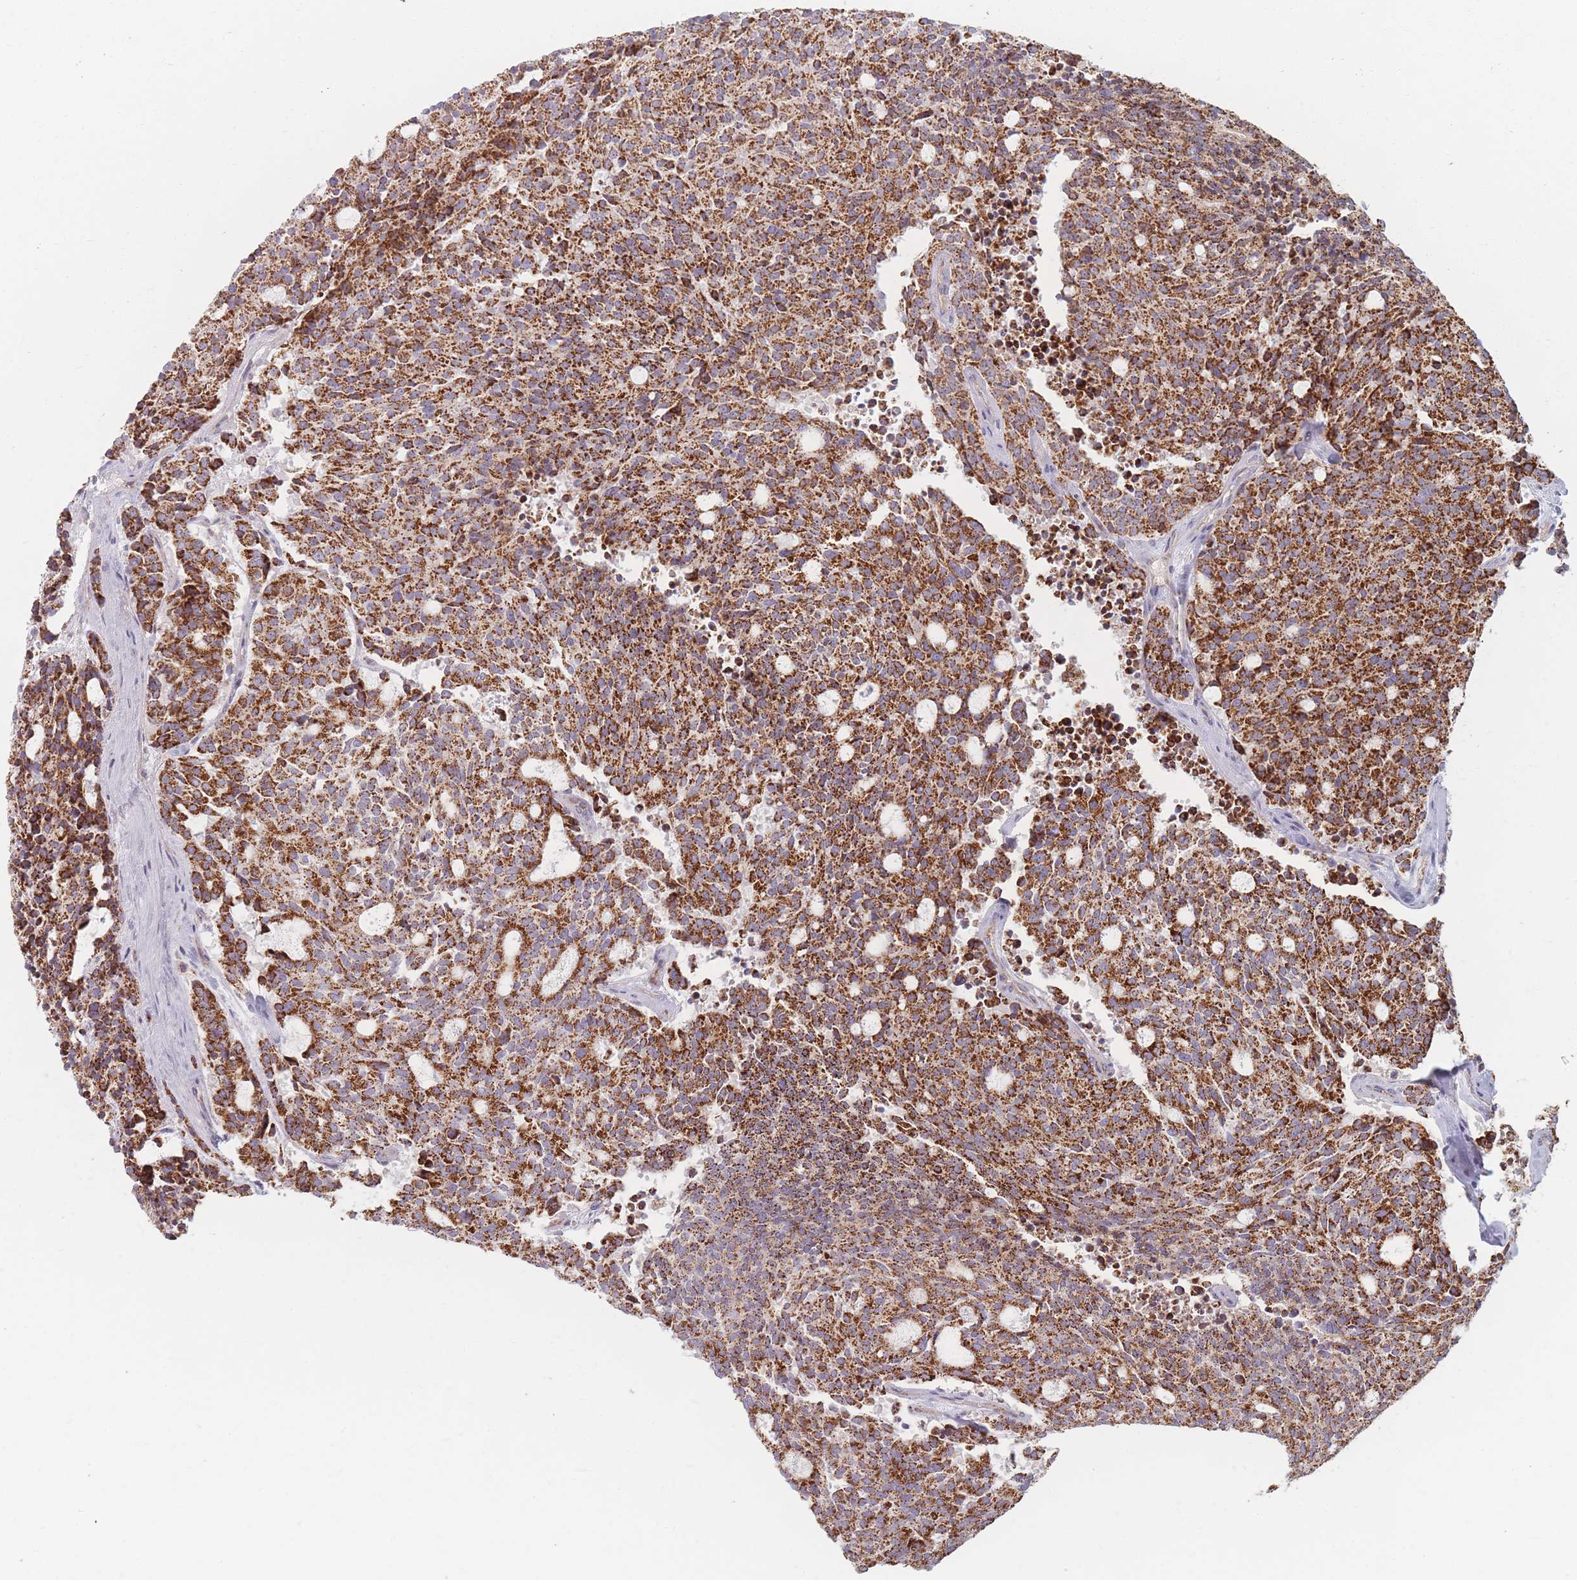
{"staining": {"intensity": "strong", "quantity": ">75%", "location": "cytoplasmic/membranous"}, "tissue": "carcinoid", "cell_type": "Tumor cells", "image_type": "cancer", "snomed": [{"axis": "morphology", "description": "Carcinoid, malignant, NOS"}, {"axis": "topography", "description": "Pancreas"}], "caption": "Tumor cells show high levels of strong cytoplasmic/membranous positivity in approximately >75% of cells in carcinoid. The staining was performed using DAB to visualize the protein expression in brown, while the nuclei were stained in blue with hematoxylin (Magnification: 20x).", "gene": "ESRP2", "patient": {"sex": "female", "age": 54}}